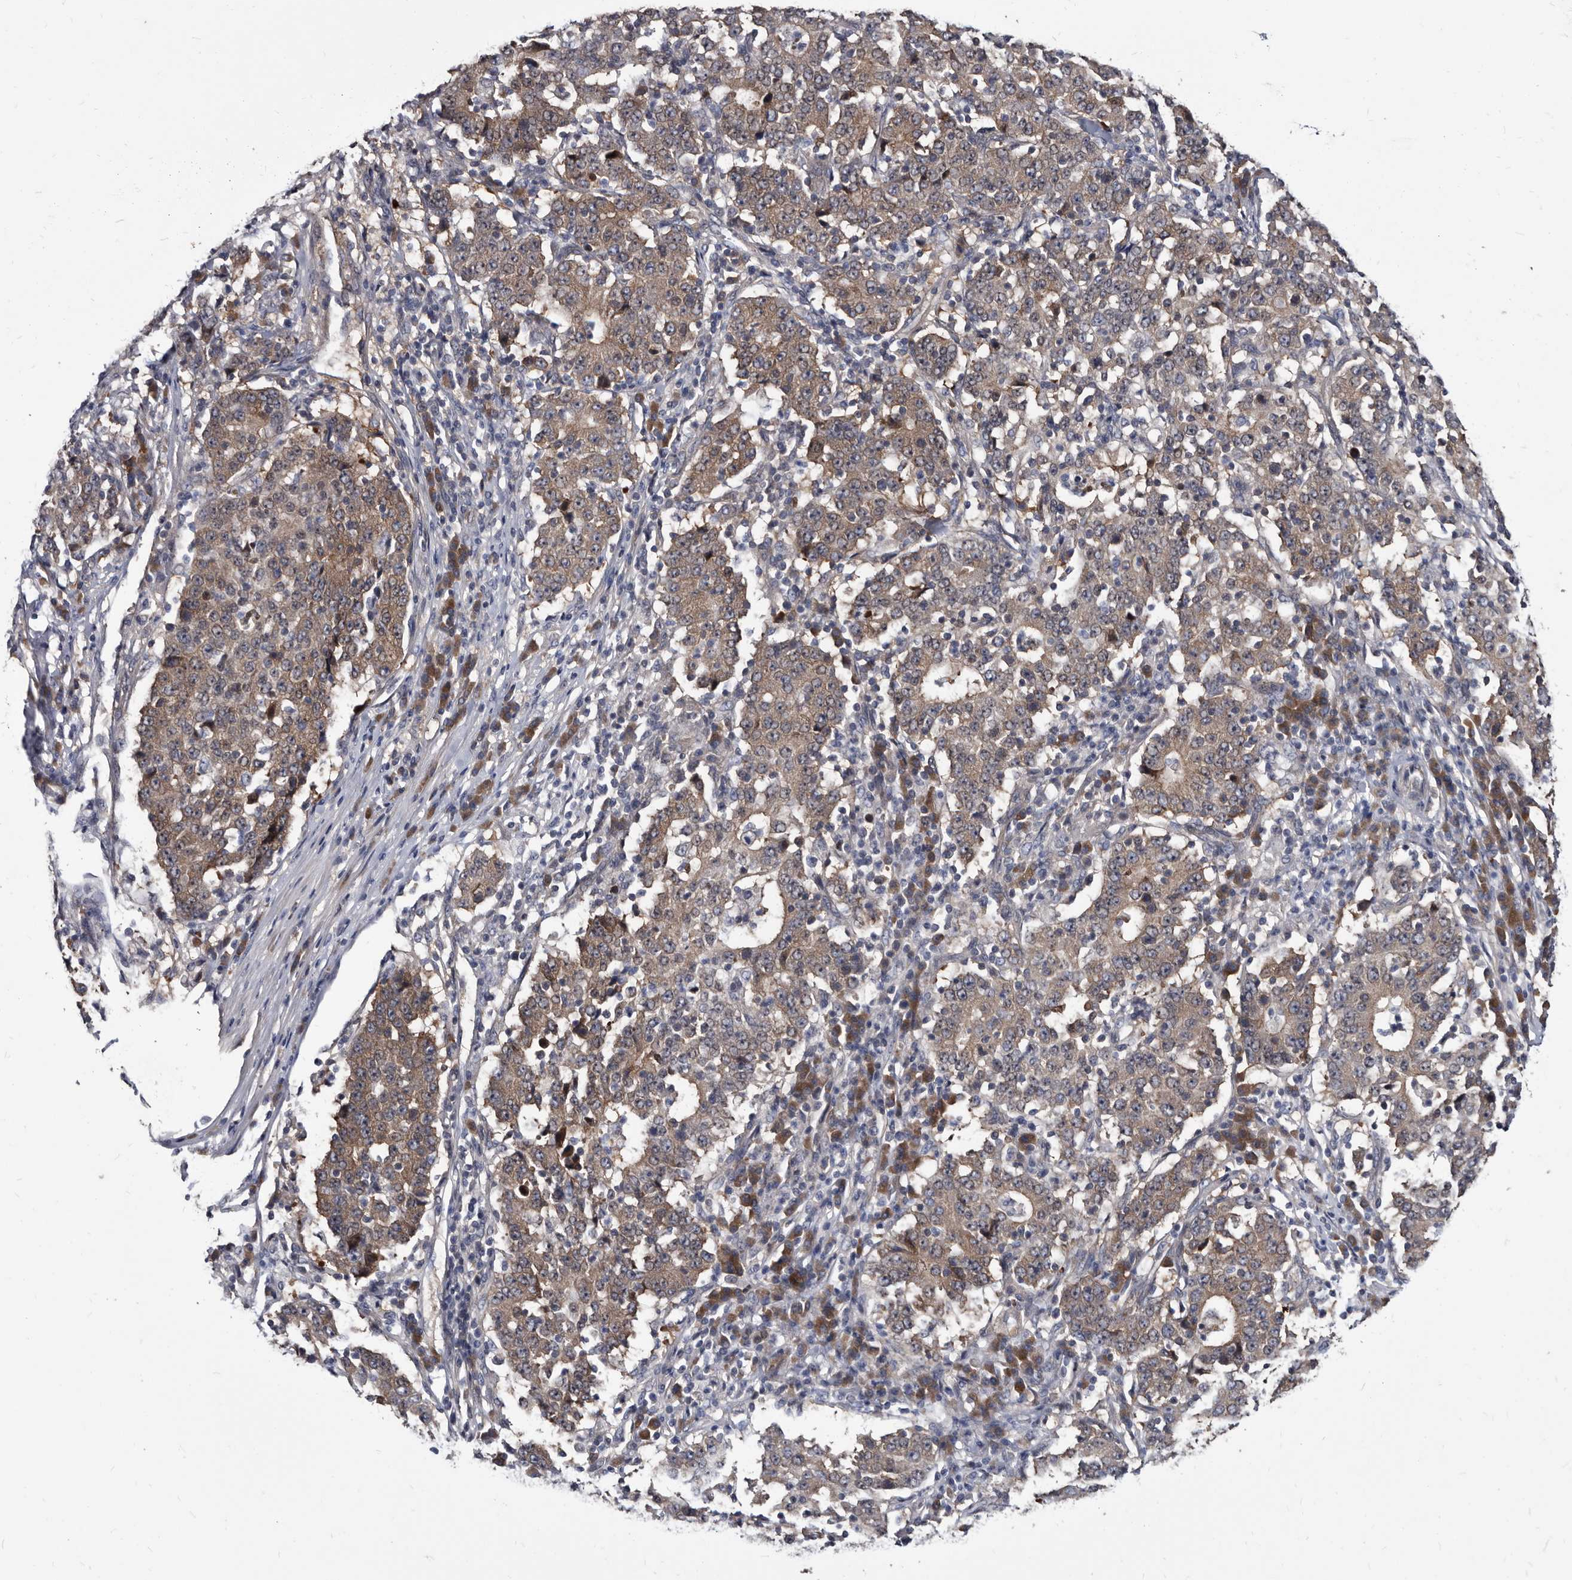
{"staining": {"intensity": "weak", "quantity": ">75%", "location": "cytoplasmic/membranous"}, "tissue": "stomach cancer", "cell_type": "Tumor cells", "image_type": "cancer", "snomed": [{"axis": "morphology", "description": "Adenocarcinoma, NOS"}, {"axis": "topography", "description": "Stomach"}], "caption": "Immunohistochemical staining of human adenocarcinoma (stomach) reveals low levels of weak cytoplasmic/membranous expression in approximately >75% of tumor cells. (IHC, brightfield microscopy, high magnification).", "gene": "ABCF2", "patient": {"sex": "male", "age": 59}}